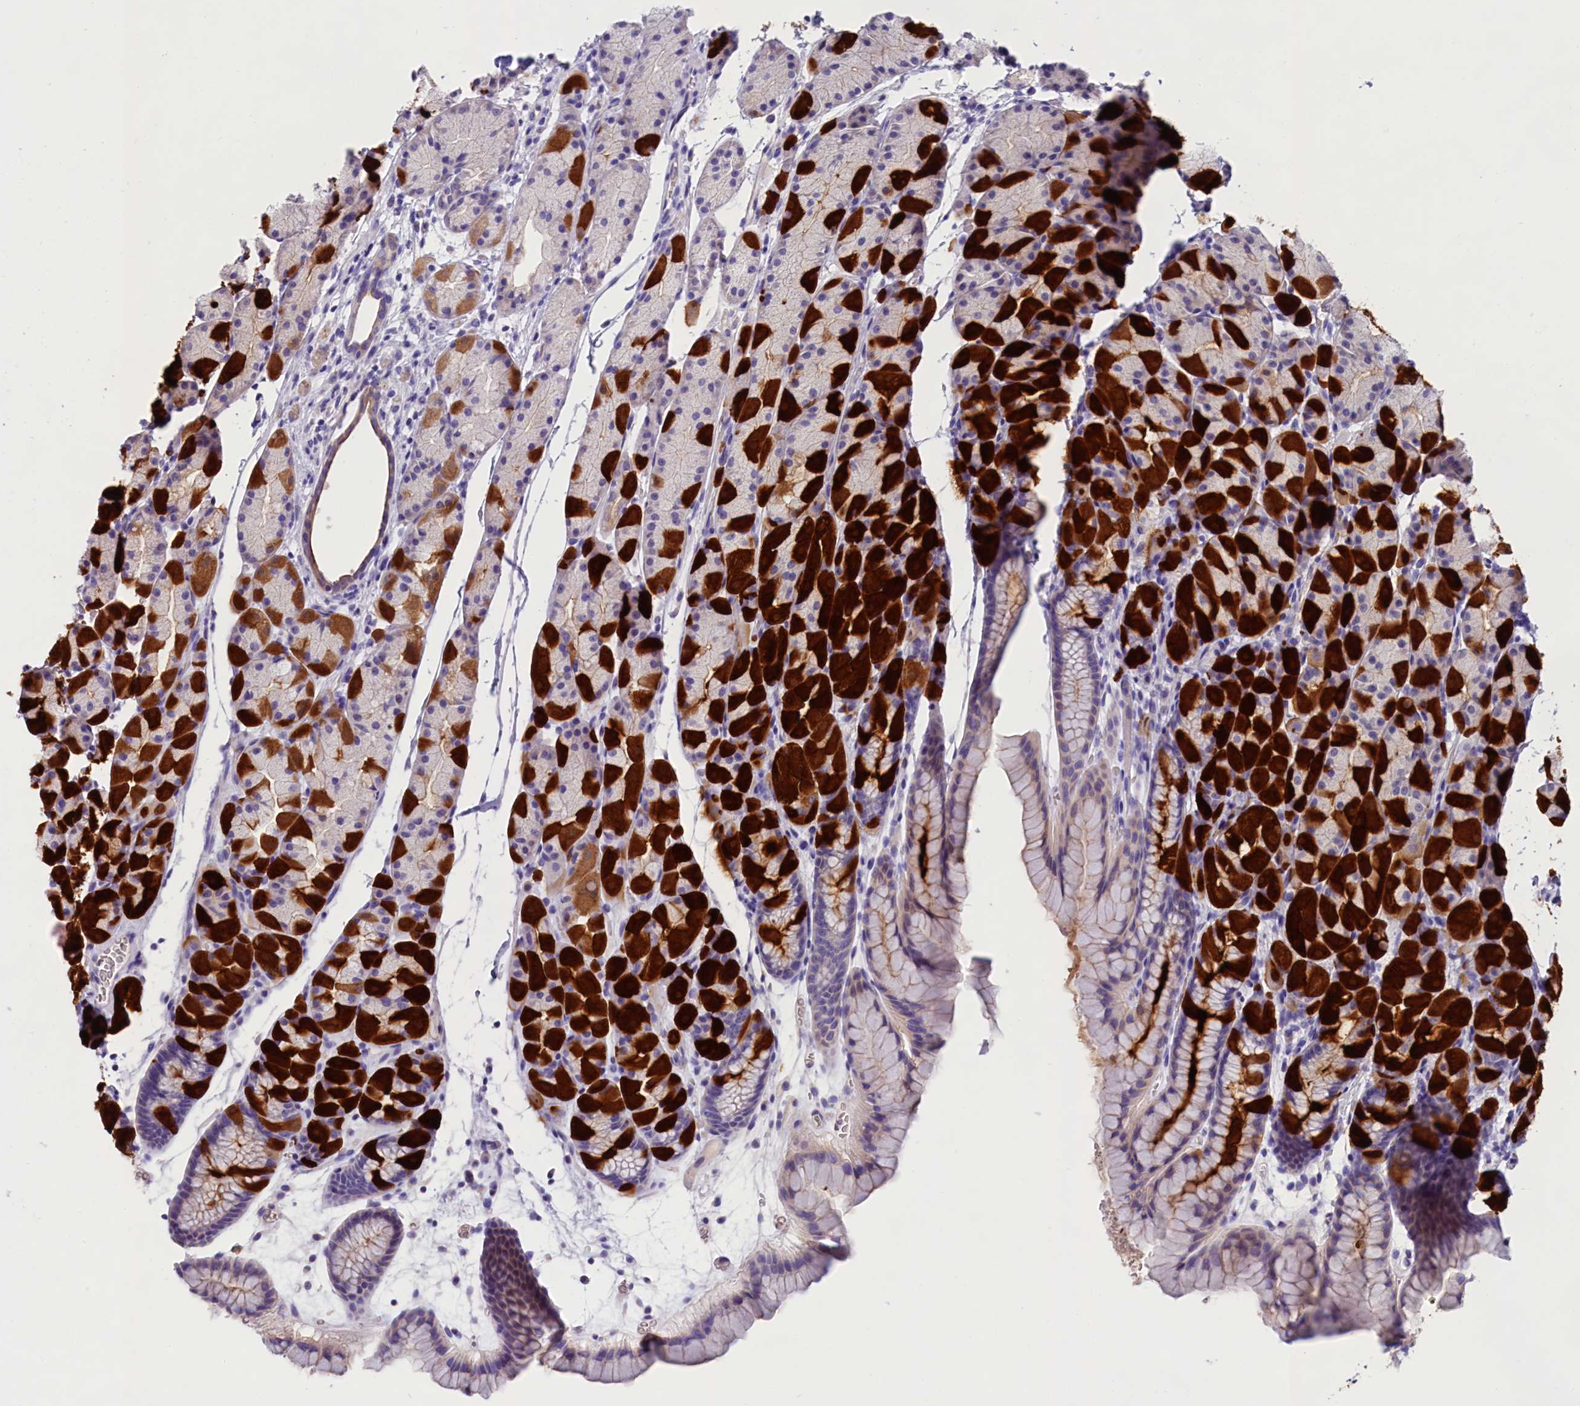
{"staining": {"intensity": "strong", "quantity": "25%-75%", "location": "cytoplasmic/membranous"}, "tissue": "stomach", "cell_type": "Glandular cells", "image_type": "normal", "snomed": [{"axis": "morphology", "description": "Normal tissue, NOS"}, {"axis": "topography", "description": "Stomach, upper"}, {"axis": "topography", "description": "Stomach"}], "caption": "This histopathology image reveals normal stomach stained with IHC to label a protein in brown. The cytoplasmic/membranous of glandular cells show strong positivity for the protein. Nuclei are counter-stained blue.", "gene": "SULT2A1", "patient": {"sex": "male", "age": 47}}